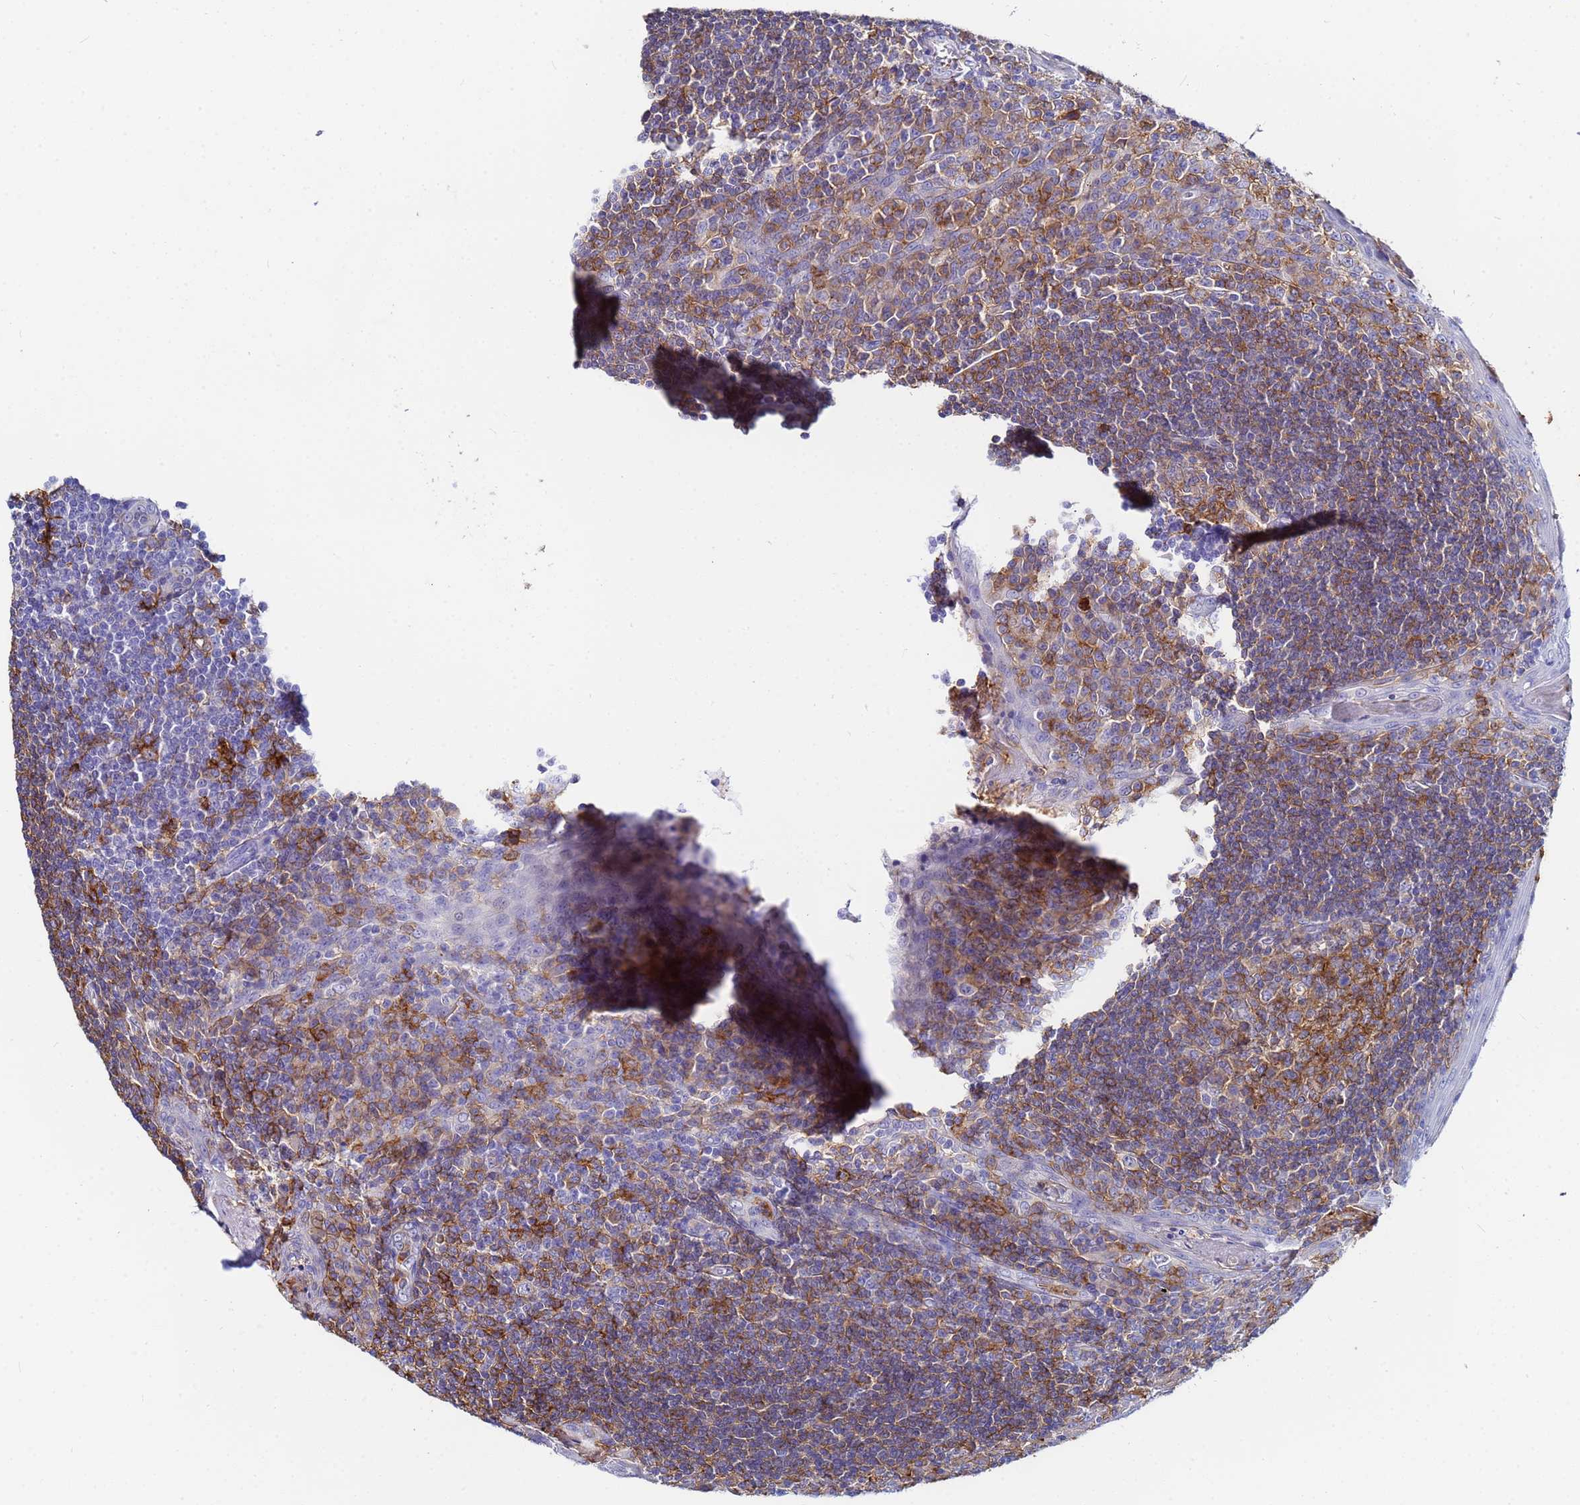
{"staining": {"intensity": "moderate", "quantity": ">75%", "location": "cytoplasmic/membranous"}, "tissue": "tonsil", "cell_type": "Germinal center cells", "image_type": "normal", "snomed": [{"axis": "morphology", "description": "Normal tissue, NOS"}, {"axis": "topography", "description": "Tonsil"}], "caption": "High-magnification brightfield microscopy of unremarkable tonsil stained with DAB (3,3'-diaminobenzidine) (brown) and counterstained with hematoxylin (blue). germinal center cells exhibit moderate cytoplasmic/membranous staining is present in about>75% of cells.", "gene": "BASP1", "patient": {"sex": "male", "age": 27}}